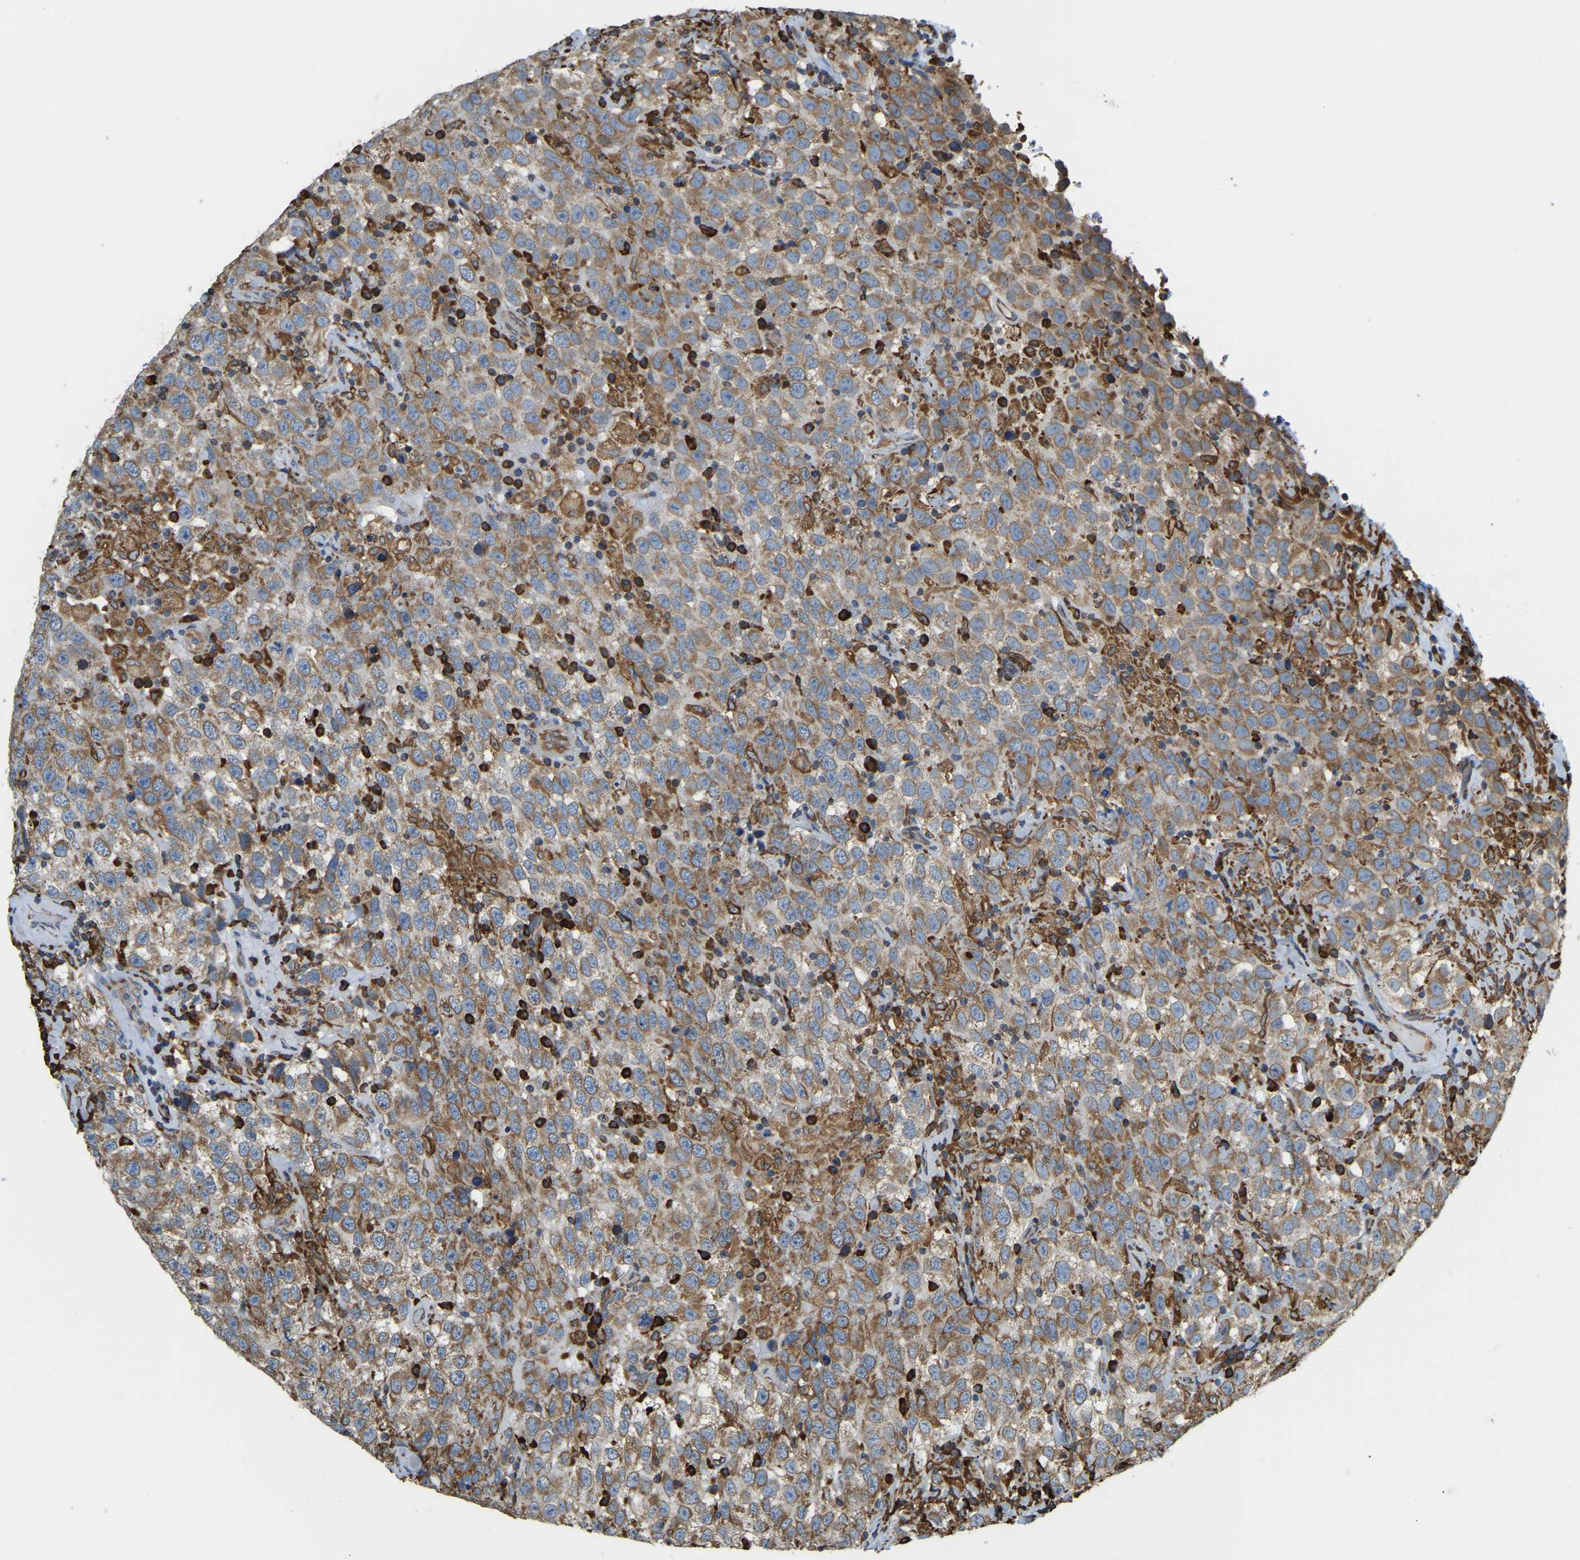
{"staining": {"intensity": "moderate", "quantity": ">75%", "location": "cytoplasmic/membranous"}, "tissue": "testis cancer", "cell_type": "Tumor cells", "image_type": "cancer", "snomed": [{"axis": "morphology", "description": "Seminoma, NOS"}, {"axis": "topography", "description": "Testis"}], "caption": "The histopathology image reveals staining of testis seminoma, revealing moderate cytoplasmic/membranous protein staining (brown color) within tumor cells. Using DAB (3,3'-diaminobenzidine) (brown) and hematoxylin (blue) stains, captured at high magnification using brightfield microscopy.", "gene": "RNF115", "patient": {"sex": "male", "age": 41}}